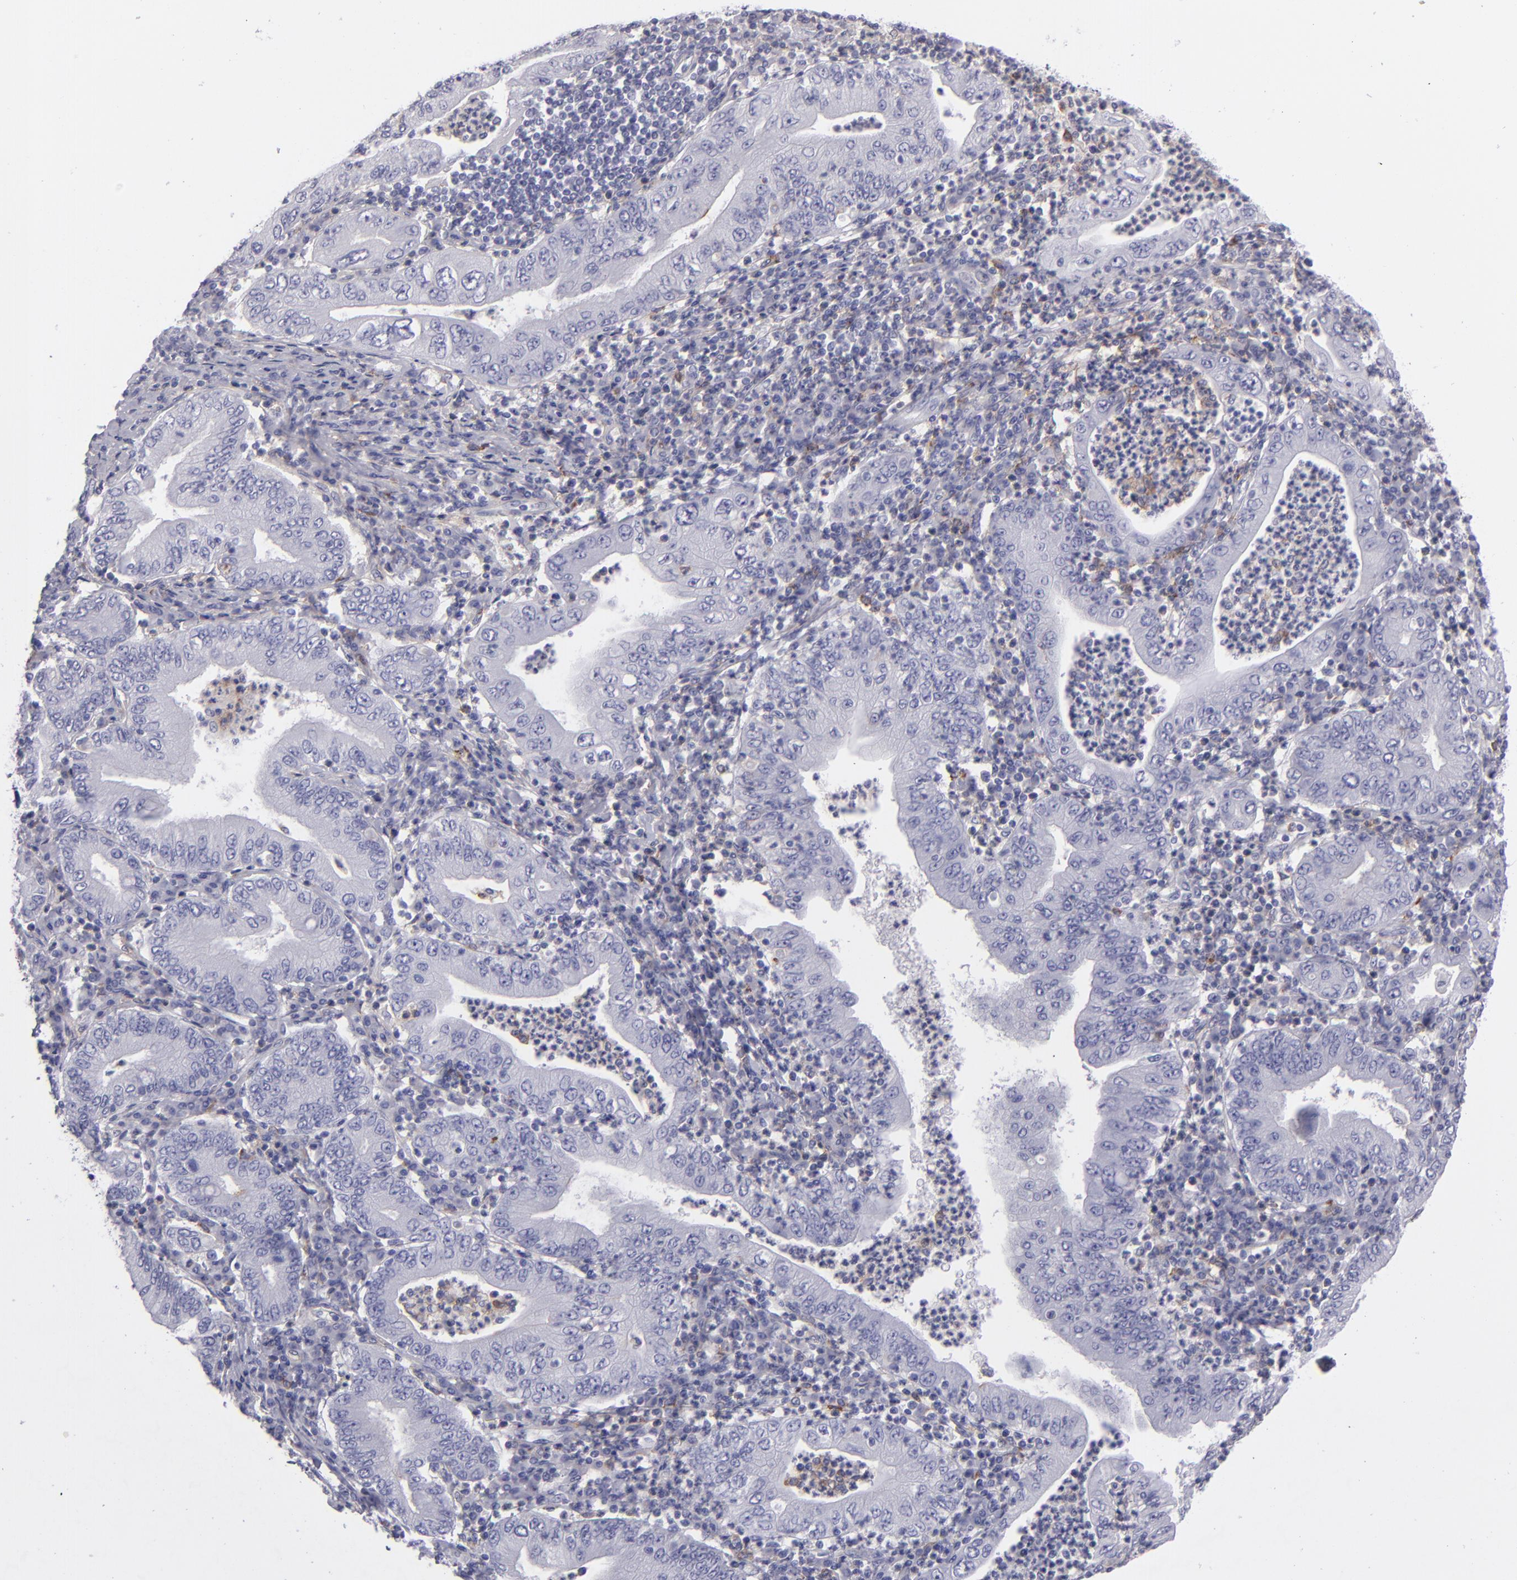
{"staining": {"intensity": "negative", "quantity": "none", "location": "none"}, "tissue": "stomach cancer", "cell_type": "Tumor cells", "image_type": "cancer", "snomed": [{"axis": "morphology", "description": "Normal tissue, NOS"}, {"axis": "morphology", "description": "Adenocarcinoma, NOS"}, {"axis": "topography", "description": "Esophagus"}, {"axis": "topography", "description": "Stomach, upper"}, {"axis": "topography", "description": "Peripheral nerve tissue"}], "caption": "IHC histopathology image of stomach cancer (adenocarcinoma) stained for a protein (brown), which displays no expression in tumor cells. (DAB immunohistochemistry (IHC) with hematoxylin counter stain).", "gene": "ANPEP", "patient": {"sex": "male", "age": 62}}